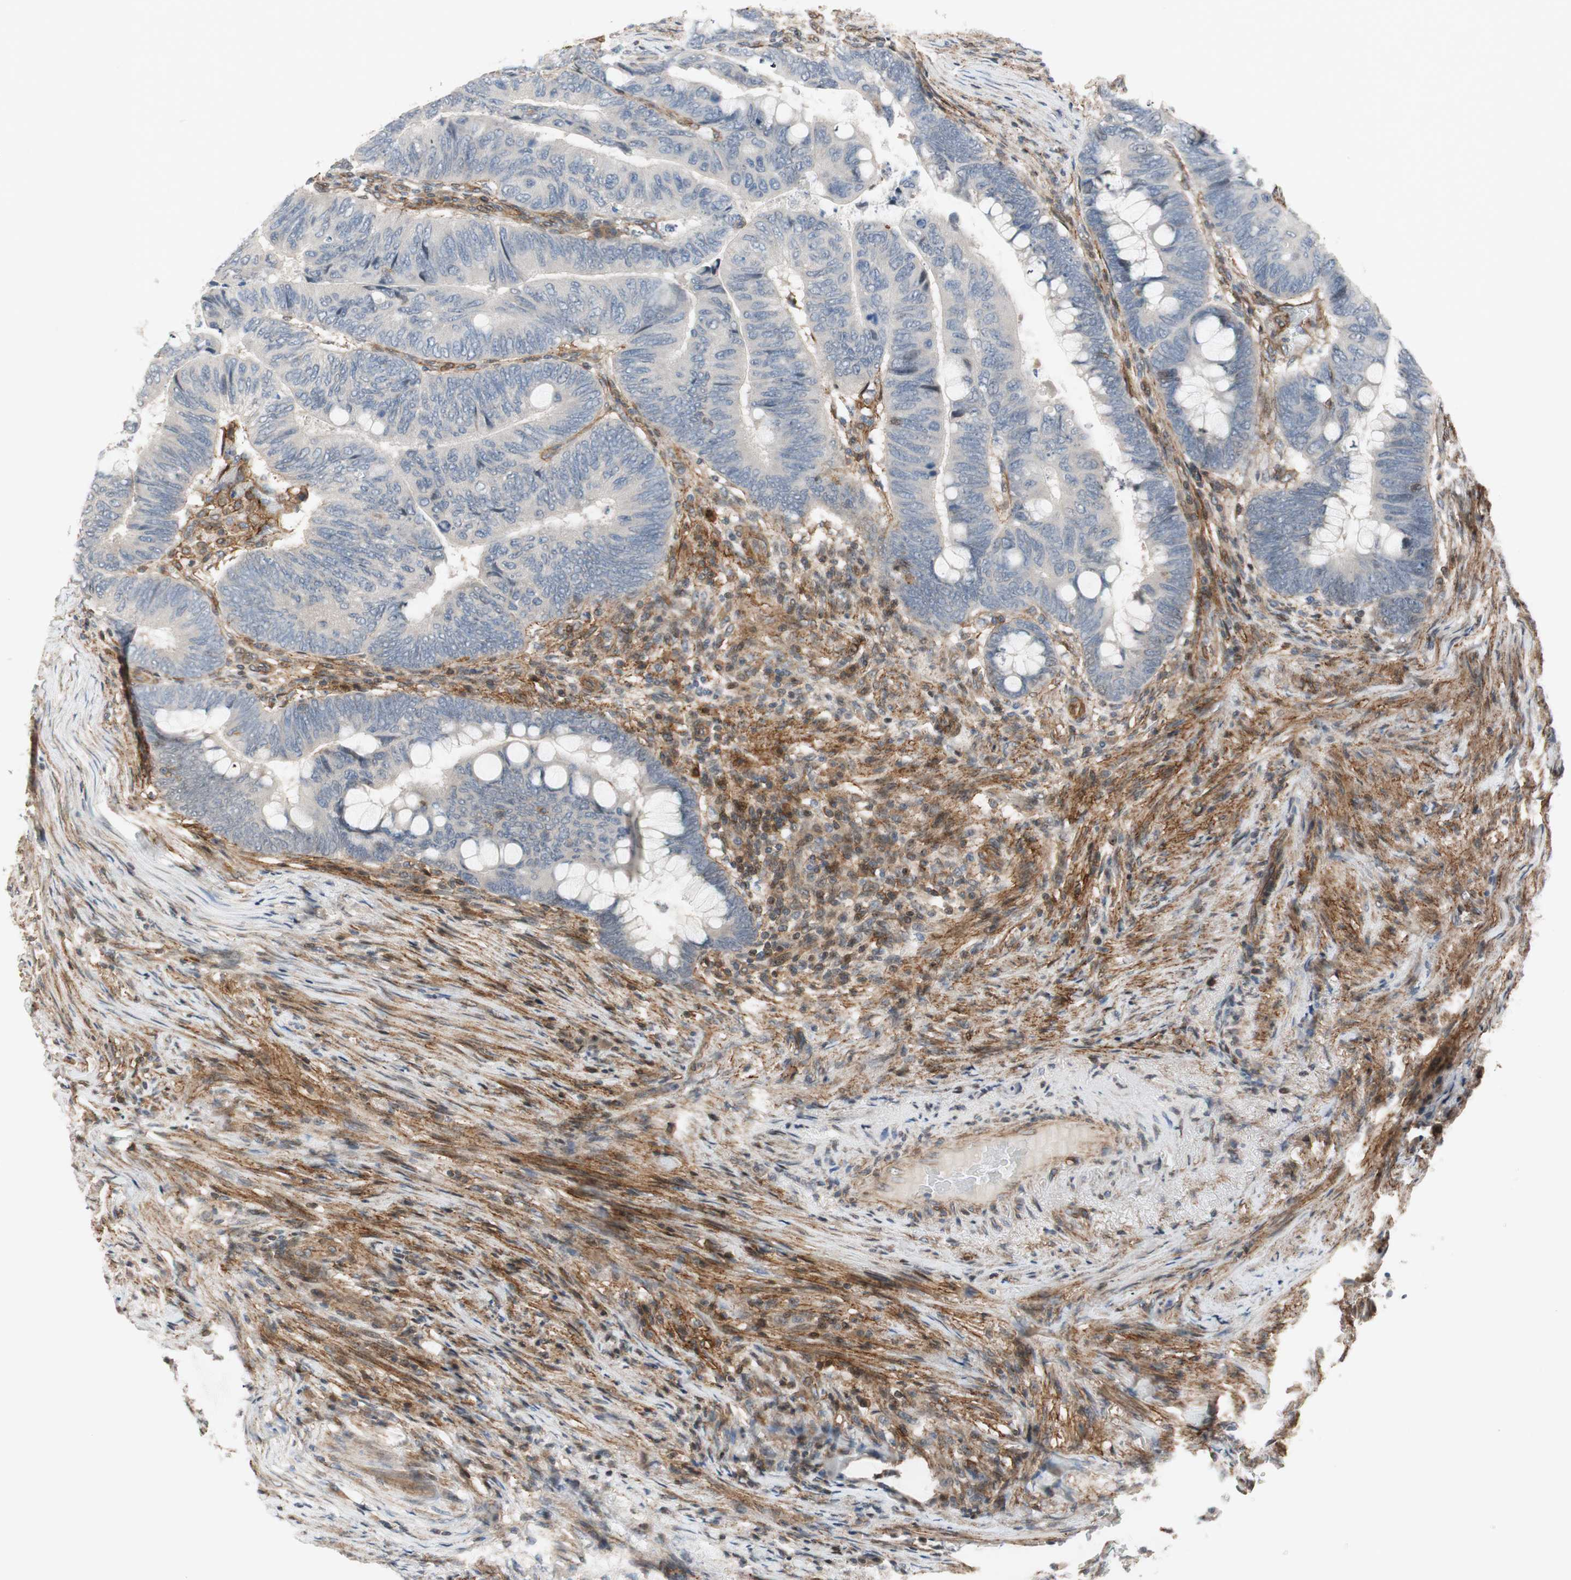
{"staining": {"intensity": "negative", "quantity": "none", "location": "none"}, "tissue": "colorectal cancer", "cell_type": "Tumor cells", "image_type": "cancer", "snomed": [{"axis": "morphology", "description": "Normal tissue, NOS"}, {"axis": "morphology", "description": "Adenocarcinoma, NOS"}, {"axis": "topography", "description": "Rectum"}, {"axis": "topography", "description": "Peripheral nerve tissue"}], "caption": "There is no significant expression in tumor cells of colorectal cancer (adenocarcinoma).", "gene": "GRHL1", "patient": {"sex": "male", "age": 92}}